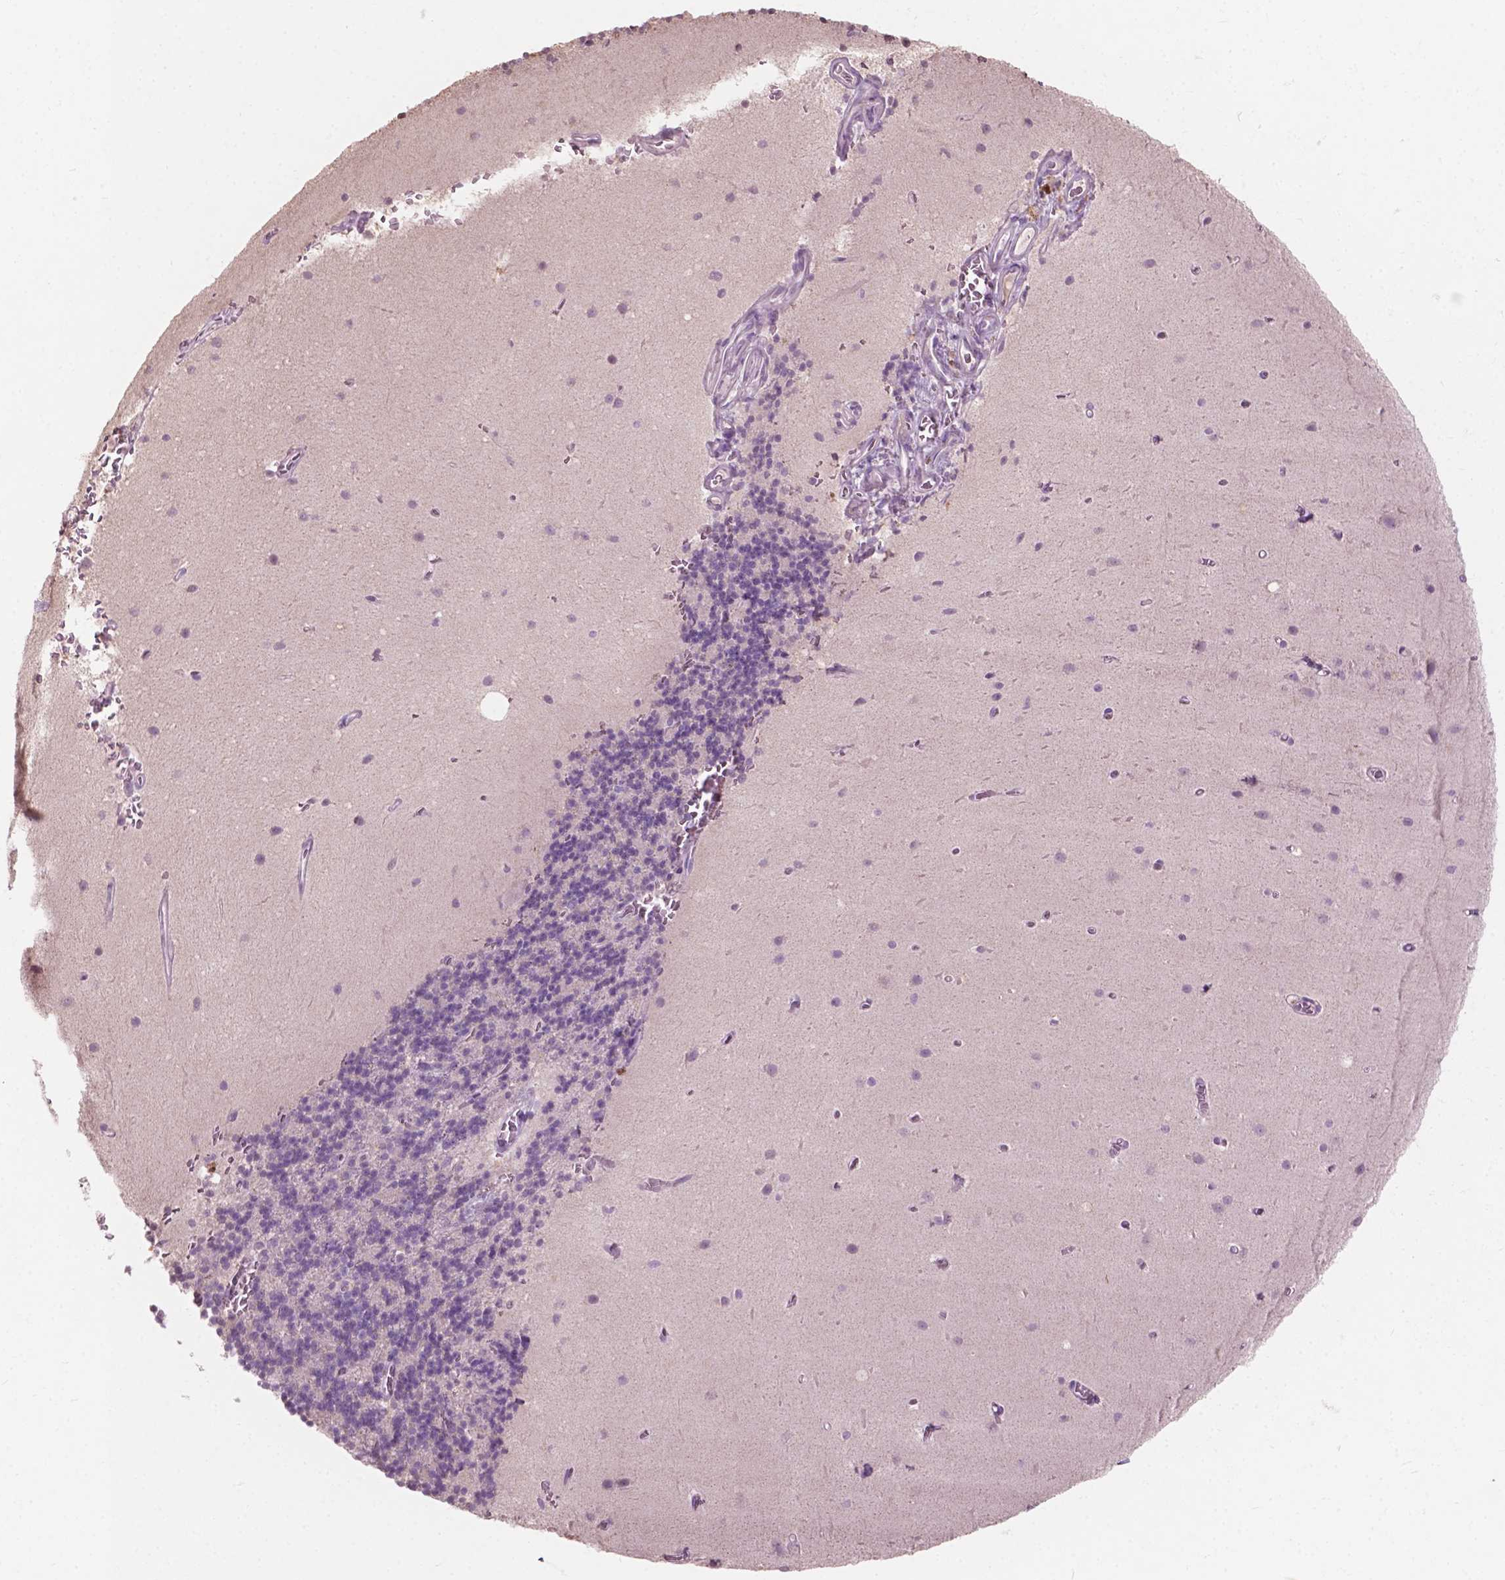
{"staining": {"intensity": "negative", "quantity": "none", "location": "none"}, "tissue": "cerebellum", "cell_type": "Cells in granular layer", "image_type": "normal", "snomed": [{"axis": "morphology", "description": "Normal tissue, NOS"}, {"axis": "topography", "description": "Cerebellum"}], "caption": "DAB immunohistochemical staining of normal human cerebellum reveals no significant positivity in cells in granular layer.", "gene": "AWAT1", "patient": {"sex": "male", "age": 70}}